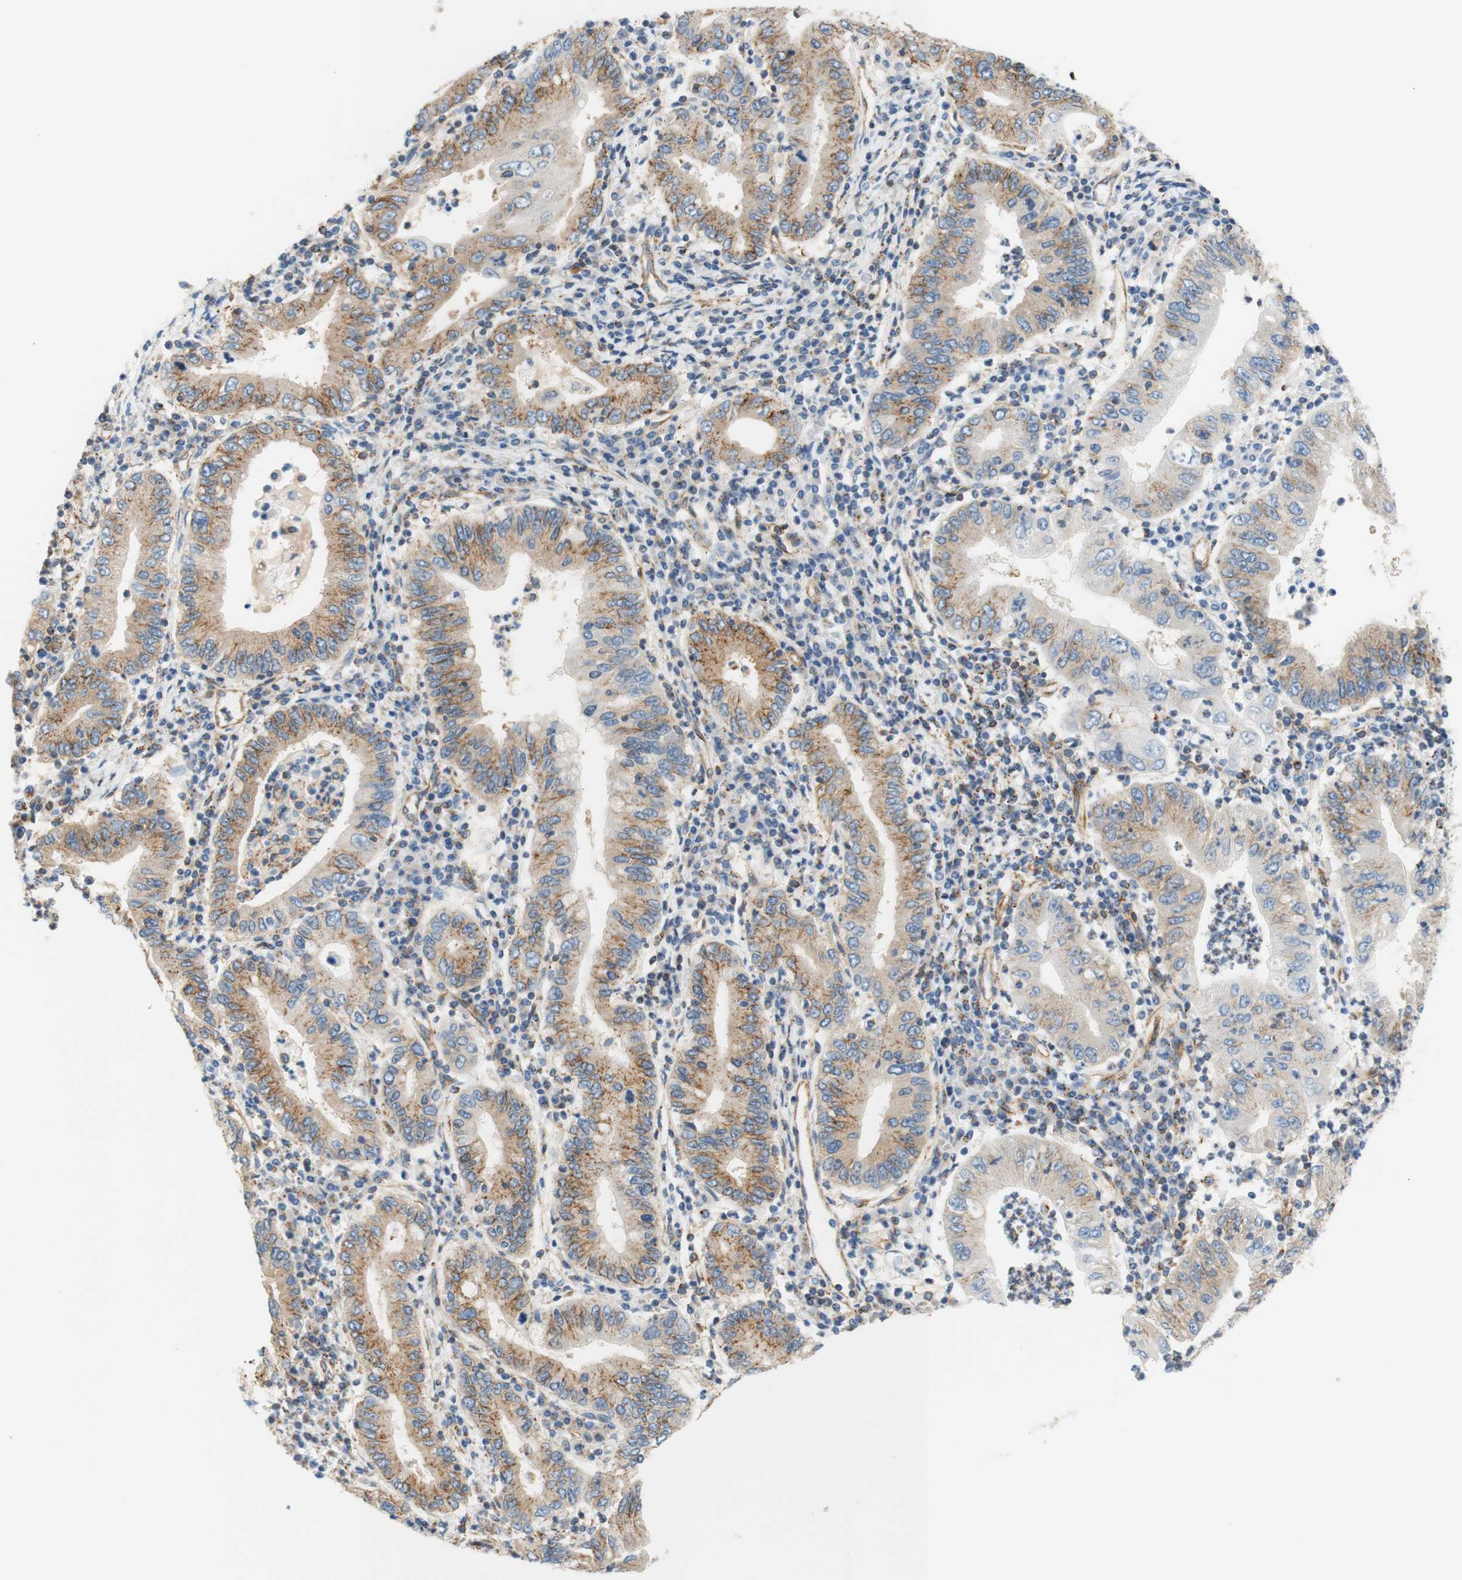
{"staining": {"intensity": "moderate", "quantity": ">75%", "location": "cytoplasmic/membranous"}, "tissue": "stomach cancer", "cell_type": "Tumor cells", "image_type": "cancer", "snomed": [{"axis": "morphology", "description": "Normal tissue, NOS"}, {"axis": "morphology", "description": "Adenocarcinoma, NOS"}, {"axis": "topography", "description": "Esophagus"}, {"axis": "topography", "description": "Stomach, upper"}, {"axis": "topography", "description": "Peripheral nerve tissue"}], "caption": "Immunohistochemistry (IHC) staining of stomach cancer, which exhibits medium levels of moderate cytoplasmic/membranous staining in approximately >75% of tumor cells indicating moderate cytoplasmic/membranous protein staining. The staining was performed using DAB (3,3'-diaminobenzidine) (brown) for protein detection and nuclei were counterstained in hematoxylin (blue).", "gene": "VPS26A", "patient": {"sex": "male", "age": 62}}